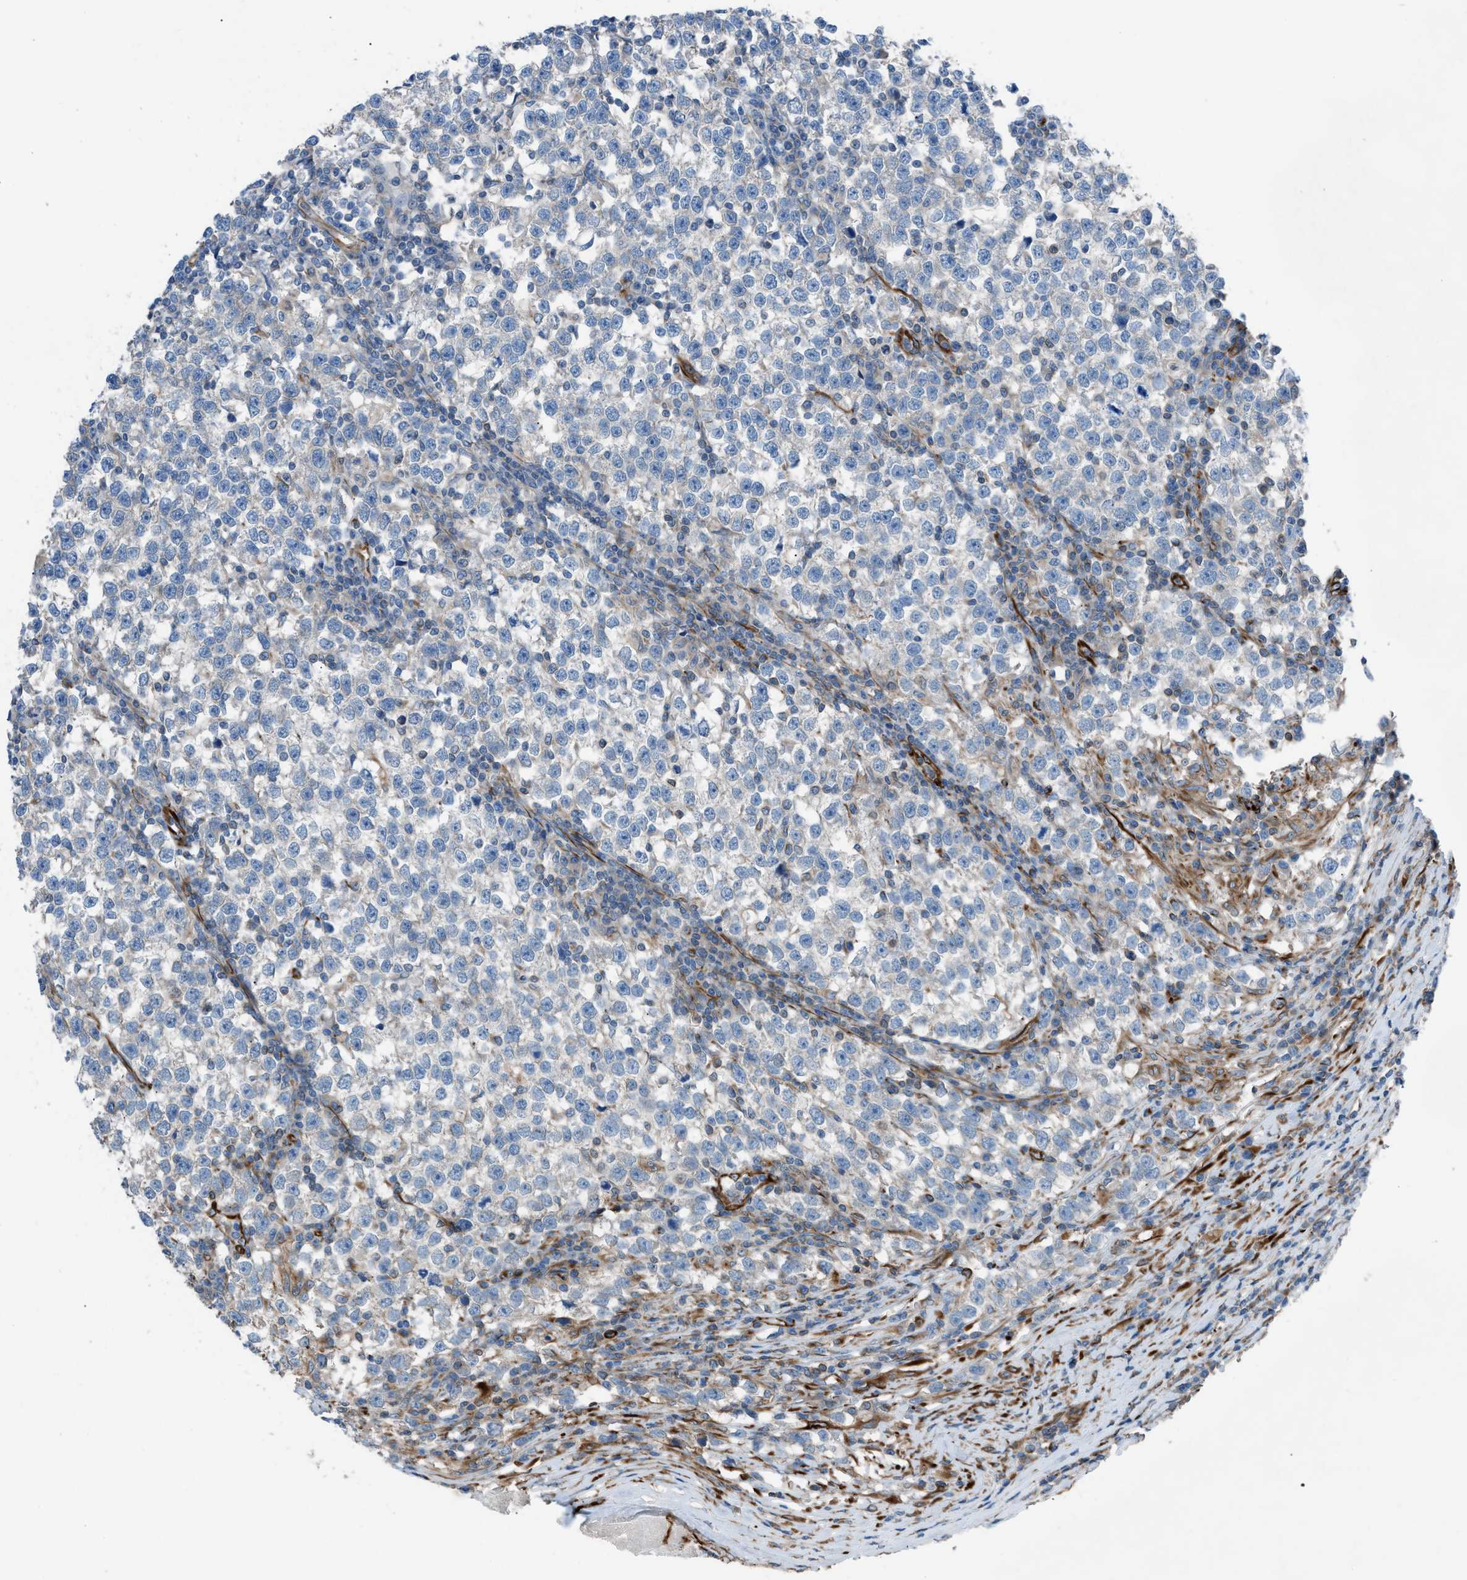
{"staining": {"intensity": "negative", "quantity": "none", "location": "none"}, "tissue": "testis cancer", "cell_type": "Tumor cells", "image_type": "cancer", "snomed": [{"axis": "morphology", "description": "Normal tissue, NOS"}, {"axis": "morphology", "description": "Seminoma, NOS"}, {"axis": "topography", "description": "Testis"}], "caption": "This is an IHC image of human testis cancer. There is no staining in tumor cells.", "gene": "CABP7", "patient": {"sex": "male", "age": 43}}